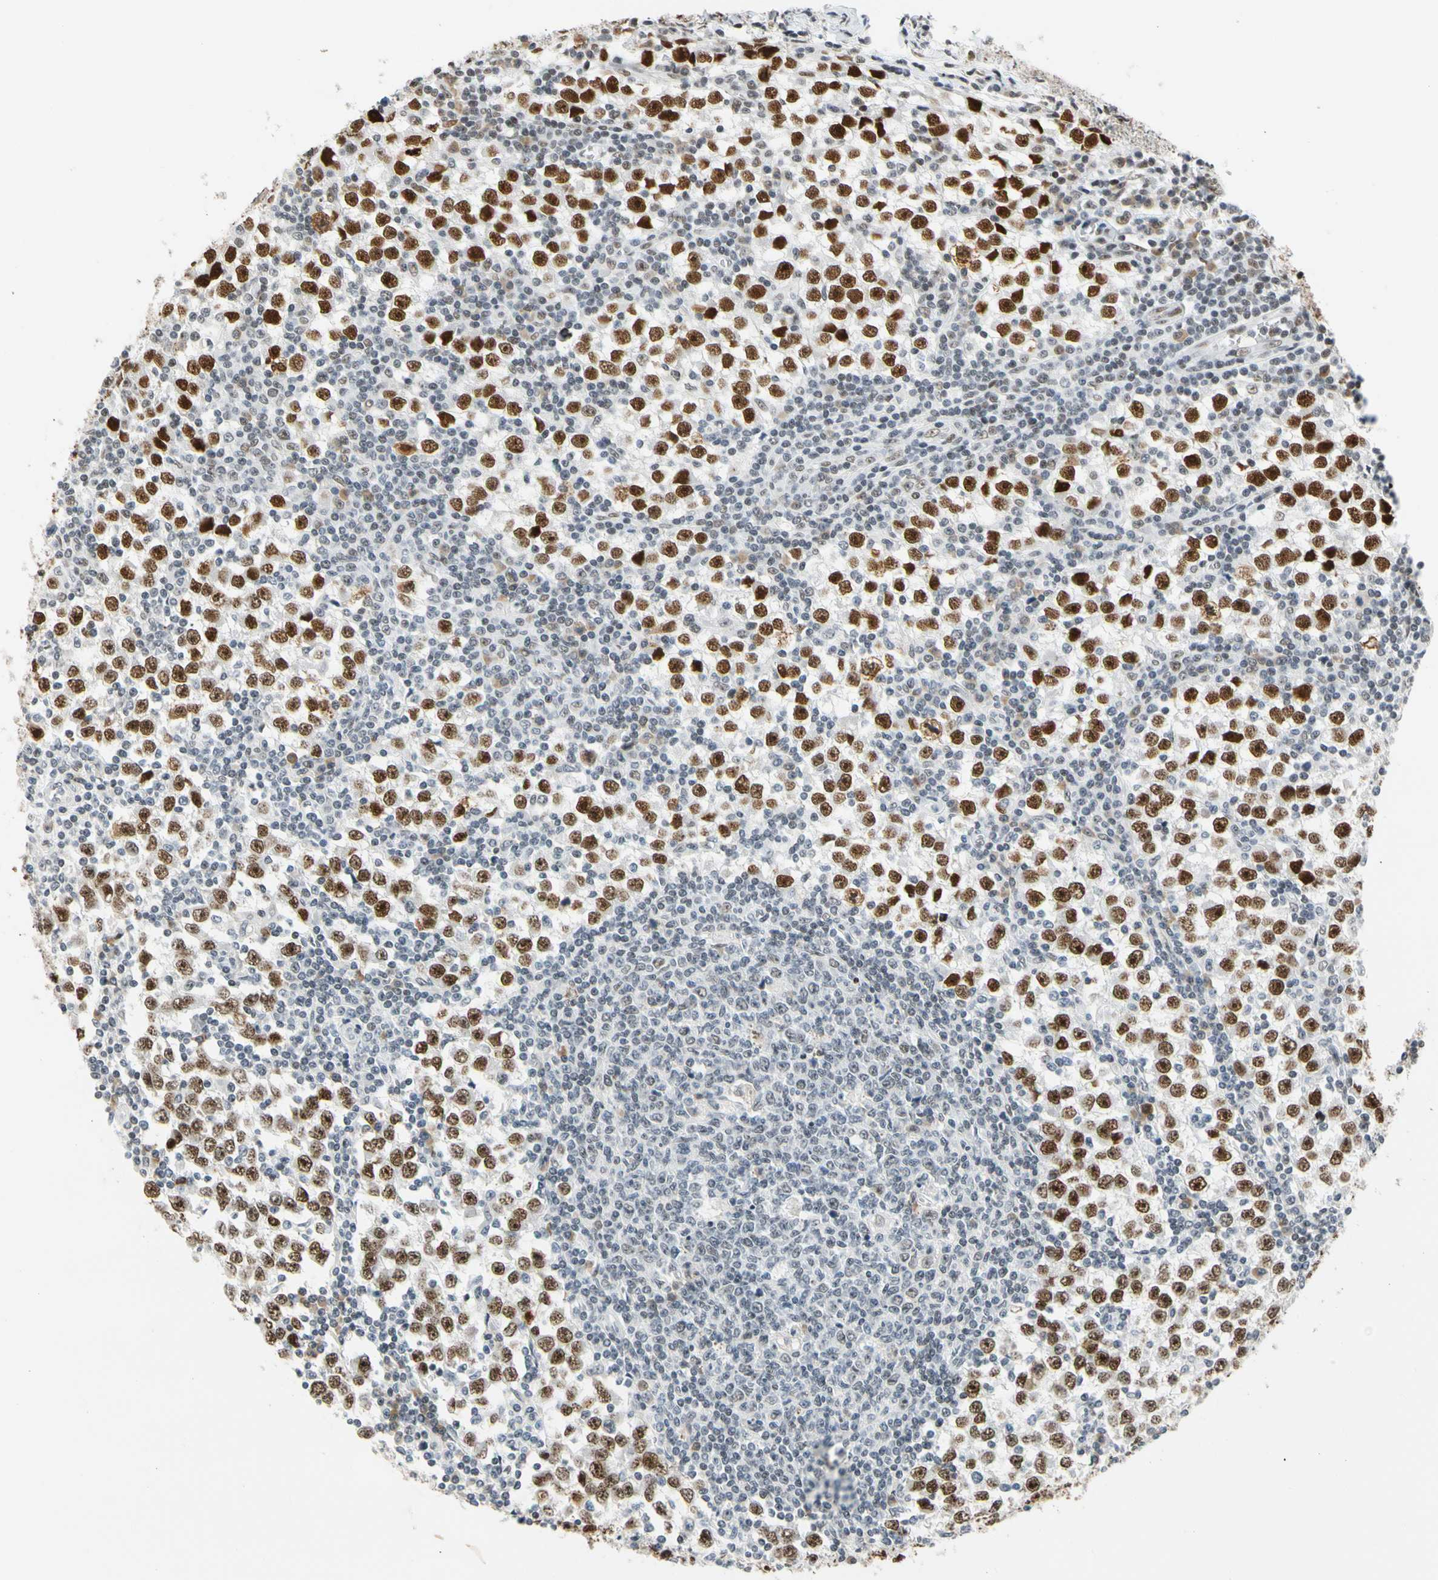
{"staining": {"intensity": "strong", "quantity": ">75%", "location": "nuclear"}, "tissue": "testis cancer", "cell_type": "Tumor cells", "image_type": "cancer", "snomed": [{"axis": "morphology", "description": "Seminoma, NOS"}, {"axis": "topography", "description": "Testis"}], "caption": "Protein analysis of testis cancer tissue reveals strong nuclear staining in approximately >75% of tumor cells.", "gene": "ZSCAN16", "patient": {"sex": "male", "age": 65}}